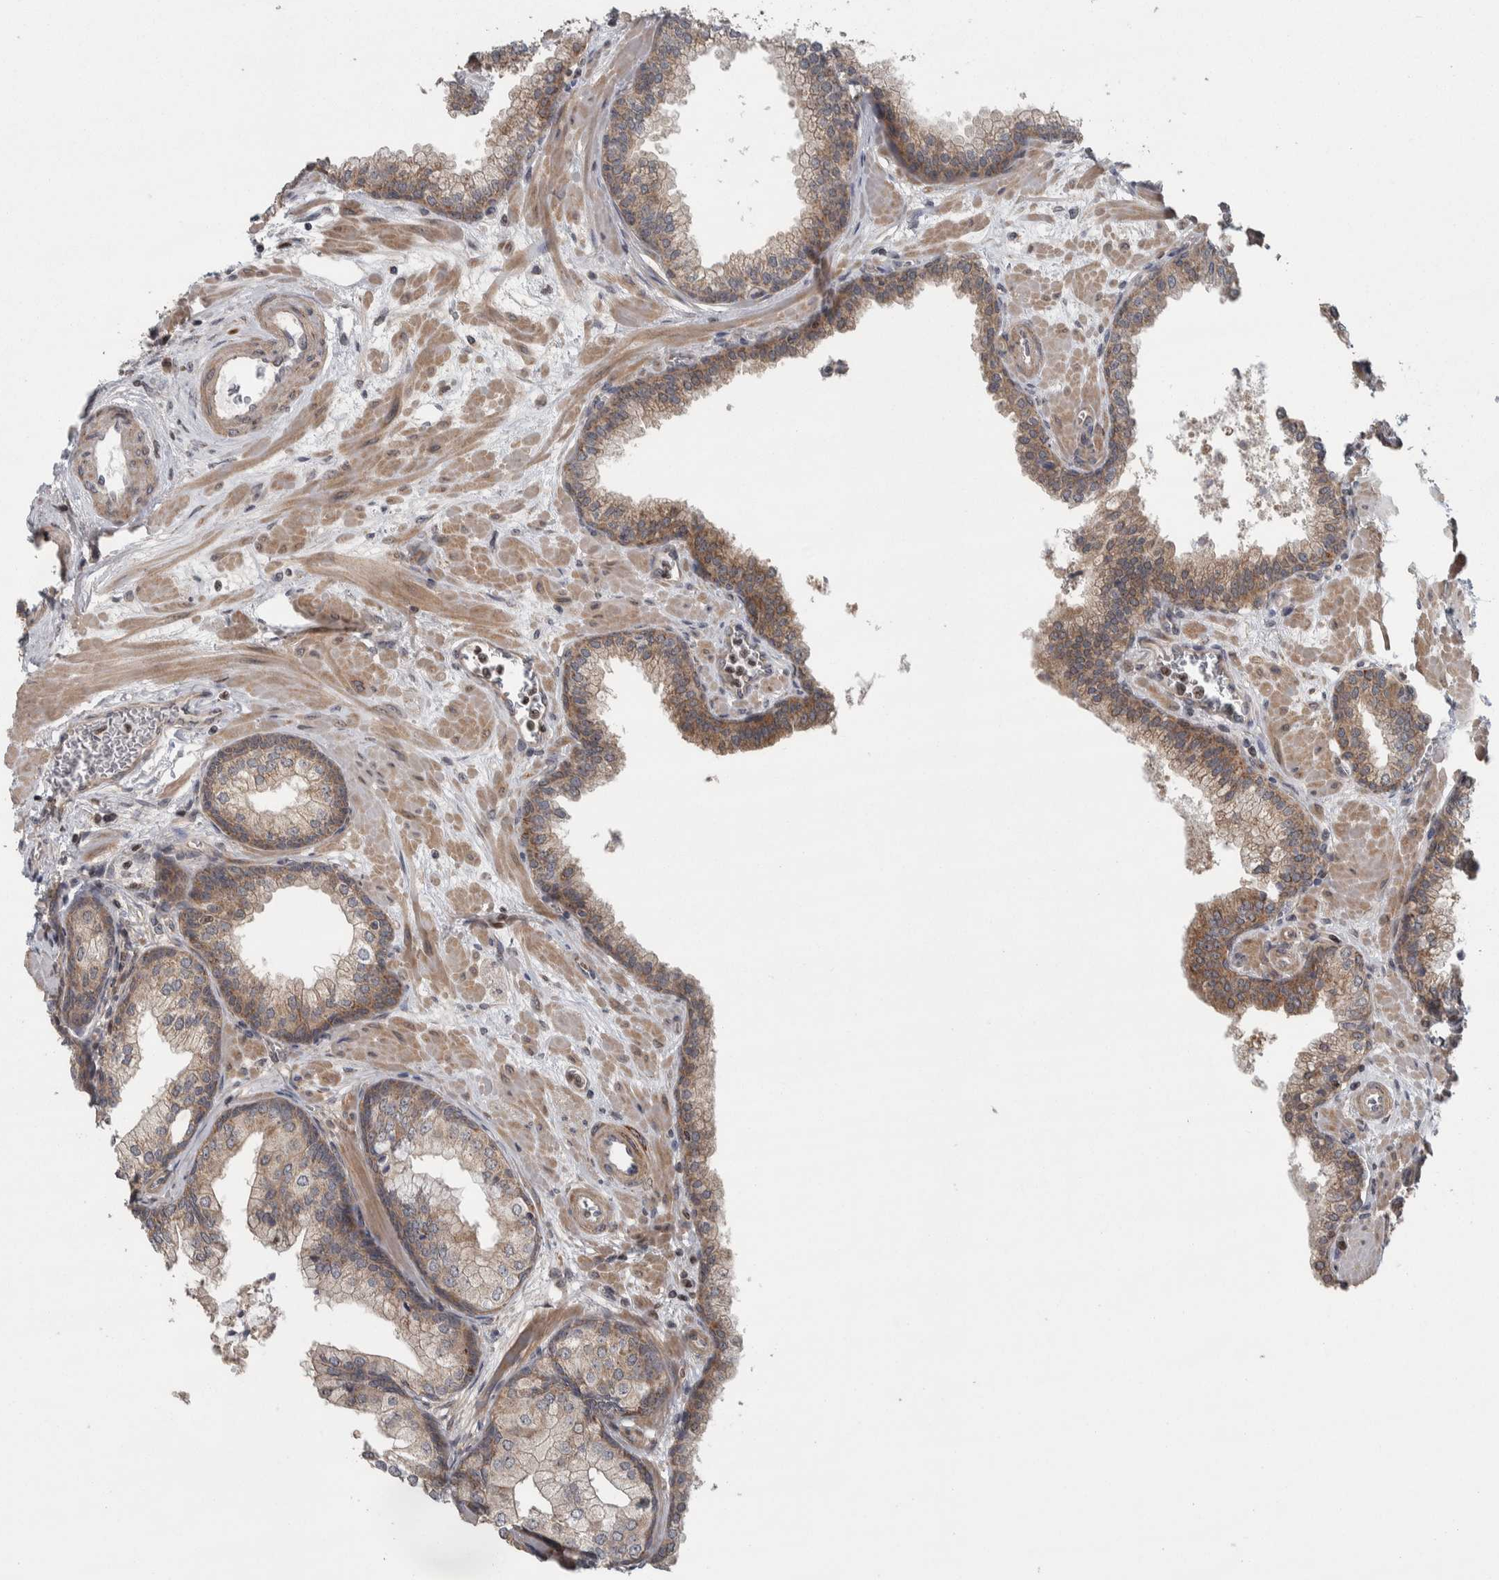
{"staining": {"intensity": "moderate", "quantity": ">75%", "location": "cytoplasmic/membranous"}, "tissue": "prostate", "cell_type": "Glandular cells", "image_type": "normal", "snomed": [{"axis": "morphology", "description": "Normal tissue, NOS"}, {"axis": "morphology", "description": "Urothelial carcinoma, Low grade"}, {"axis": "topography", "description": "Urinary bladder"}, {"axis": "topography", "description": "Prostate"}], "caption": "A high-resolution histopathology image shows immunohistochemistry (IHC) staining of normal prostate, which demonstrates moderate cytoplasmic/membranous staining in approximately >75% of glandular cells.", "gene": "CWC27", "patient": {"sex": "male", "age": 60}}